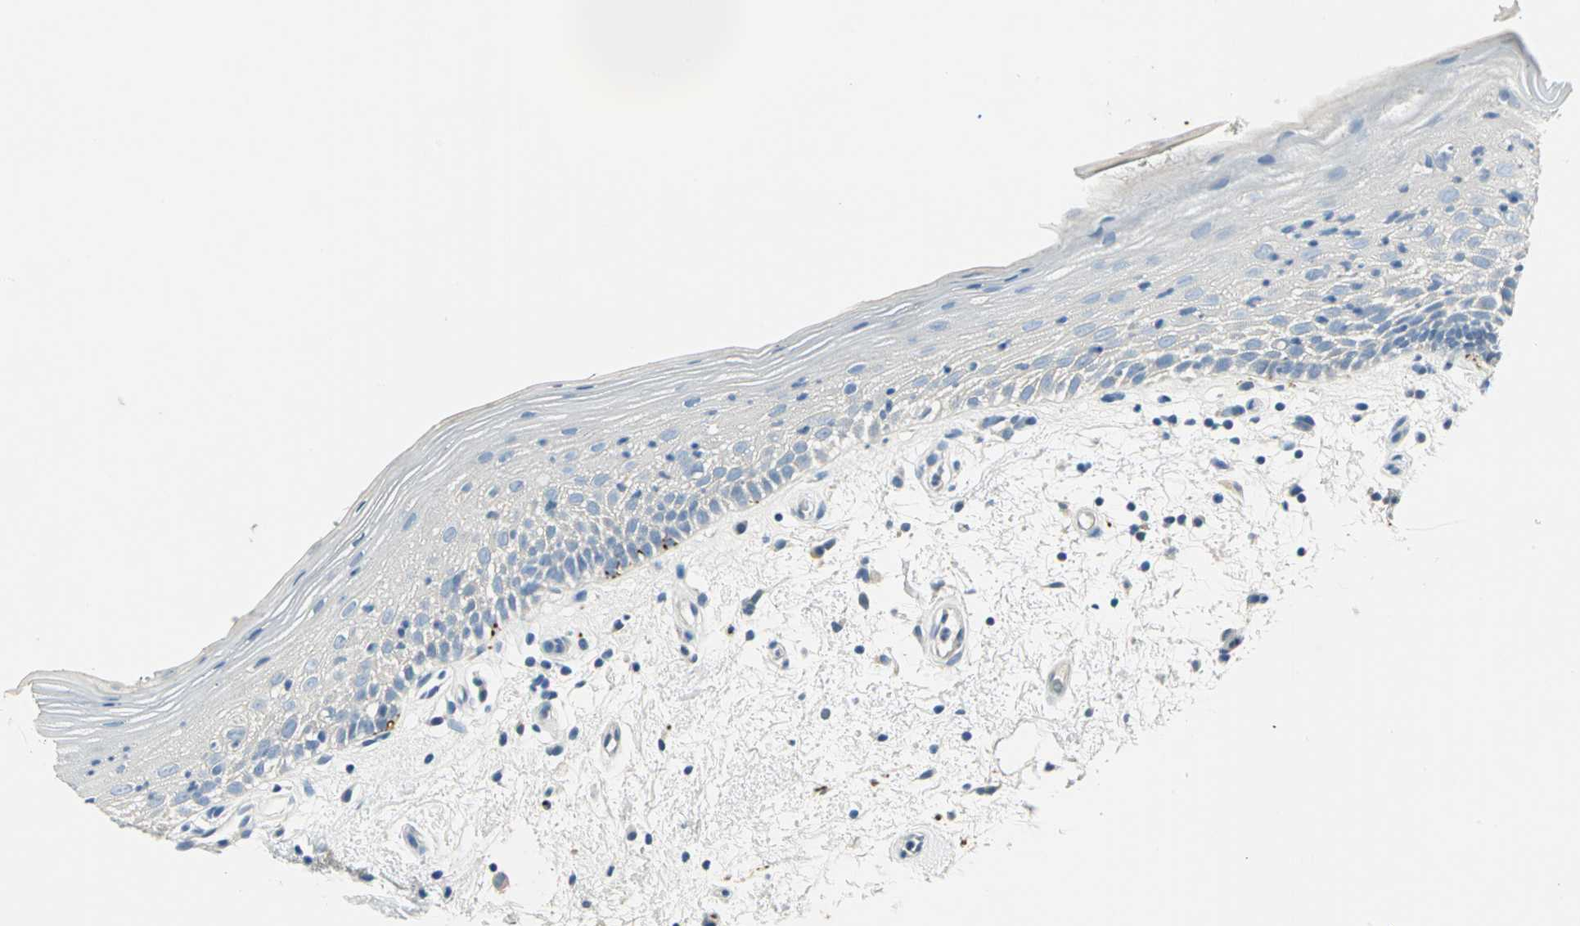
{"staining": {"intensity": "negative", "quantity": "none", "location": "none"}, "tissue": "oral mucosa", "cell_type": "Squamous epithelial cells", "image_type": "normal", "snomed": [{"axis": "morphology", "description": "Normal tissue, NOS"}, {"axis": "morphology", "description": "Squamous cell carcinoma, NOS"}, {"axis": "topography", "description": "Skeletal muscle"}, {"axis": "topography", "description": "Oral tissue"}, {"axis": "topography", "description": "Head-Neck"}], "caption": "The histopathology image shows no staining of squamous epithelial cells in normal oral mucosa.", "gene": "UCHL1", "patient": {"sex": "male", "age": 71}}